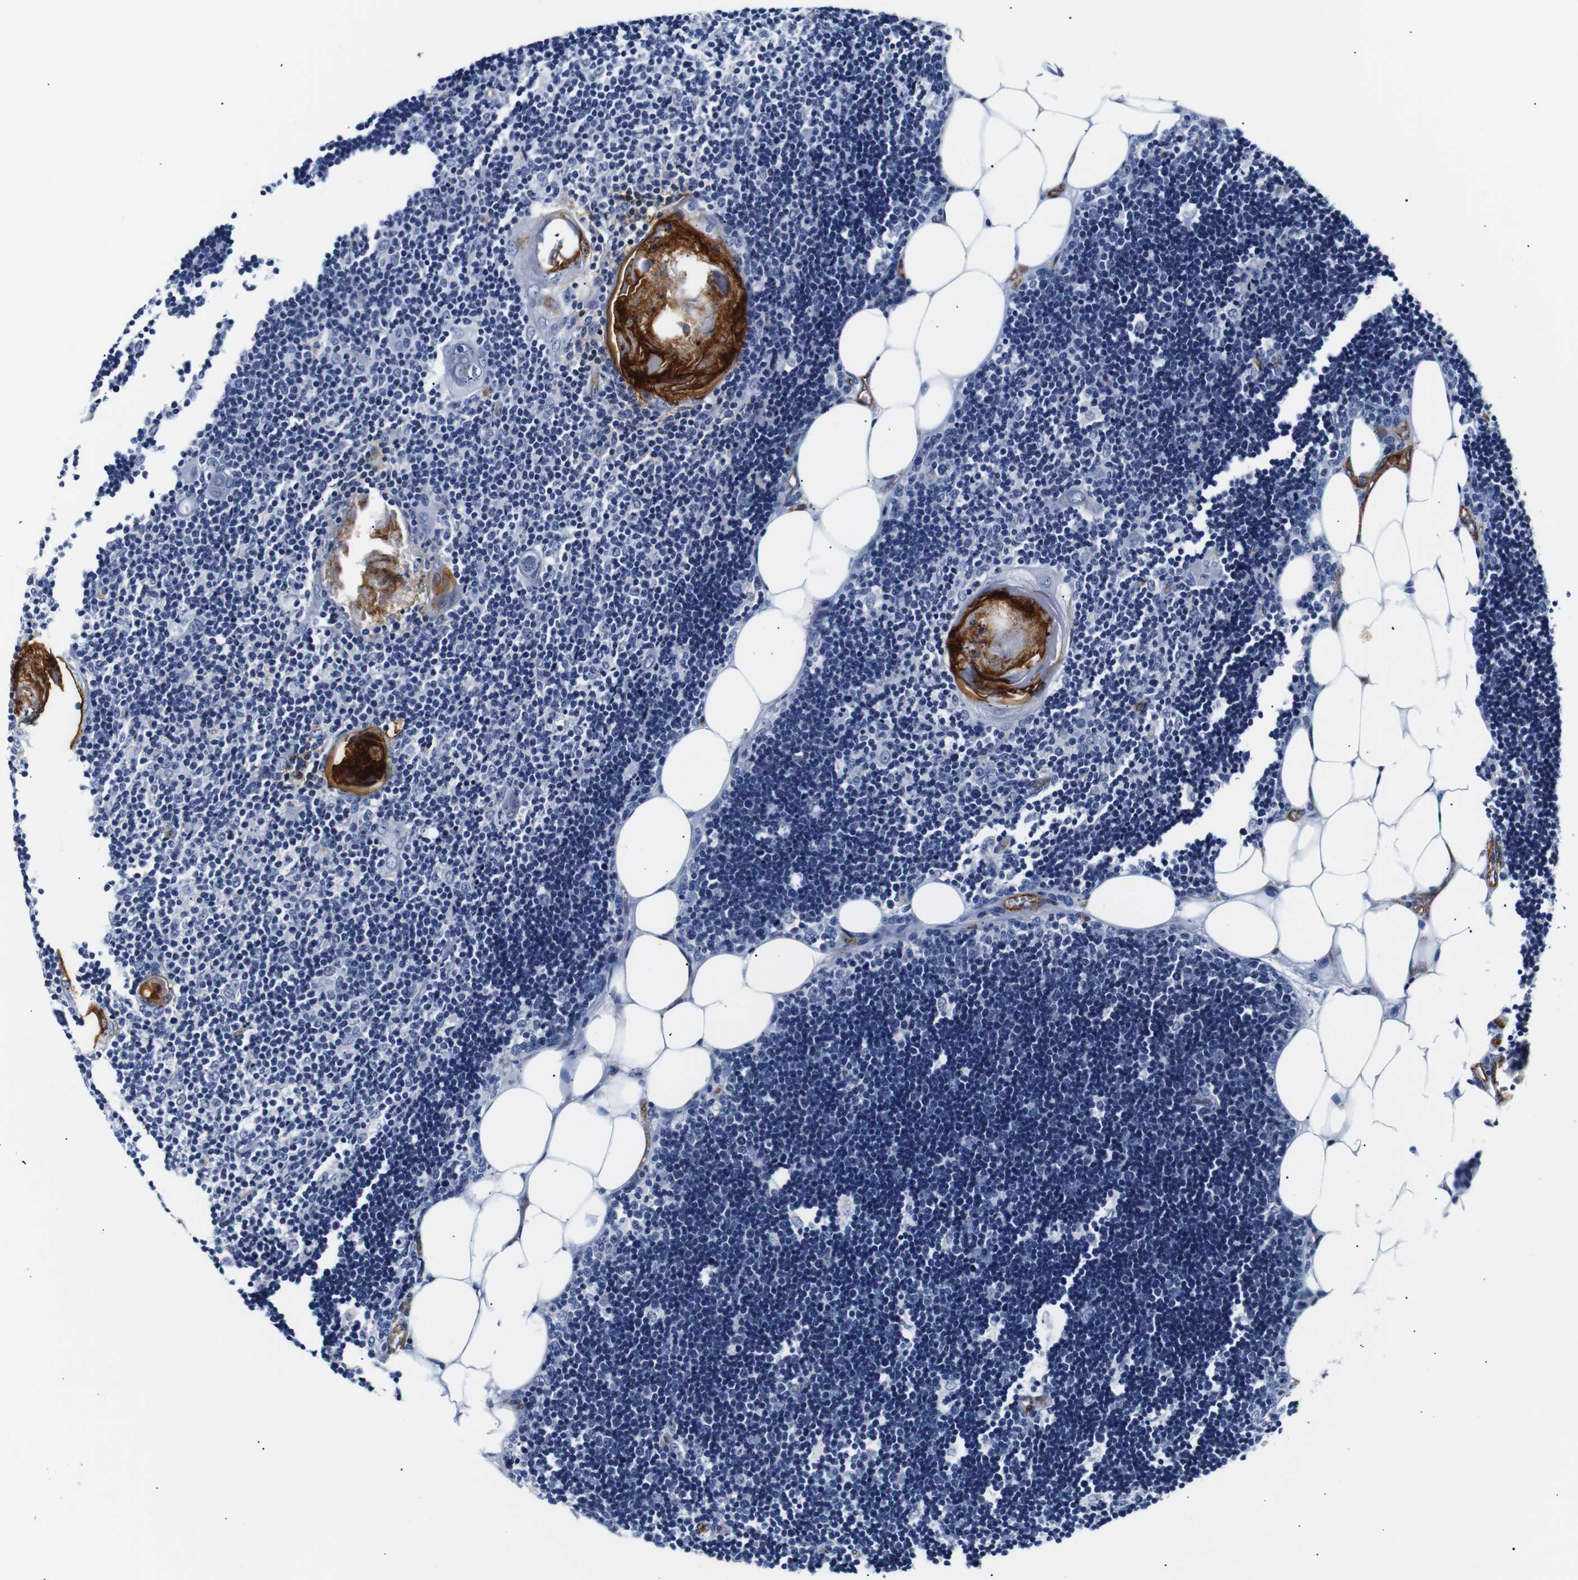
{"staining": {"intensity": "negative", "quantity": "none", "location": "none"}, "tissue": "lymph node", "cell_type": "Germinal center cells", "image_type": "normal", "snomed": [{"axis": "morphology", "description": "Normal tissue, NOS"}, {"axis": "topography", "description": "Lymph node"}], "caption": "IHC of benign lymph node exhibits no staining in germinal center cells.", "gene": "MUC4", "patient": {"sex": "male", "age": 33}}